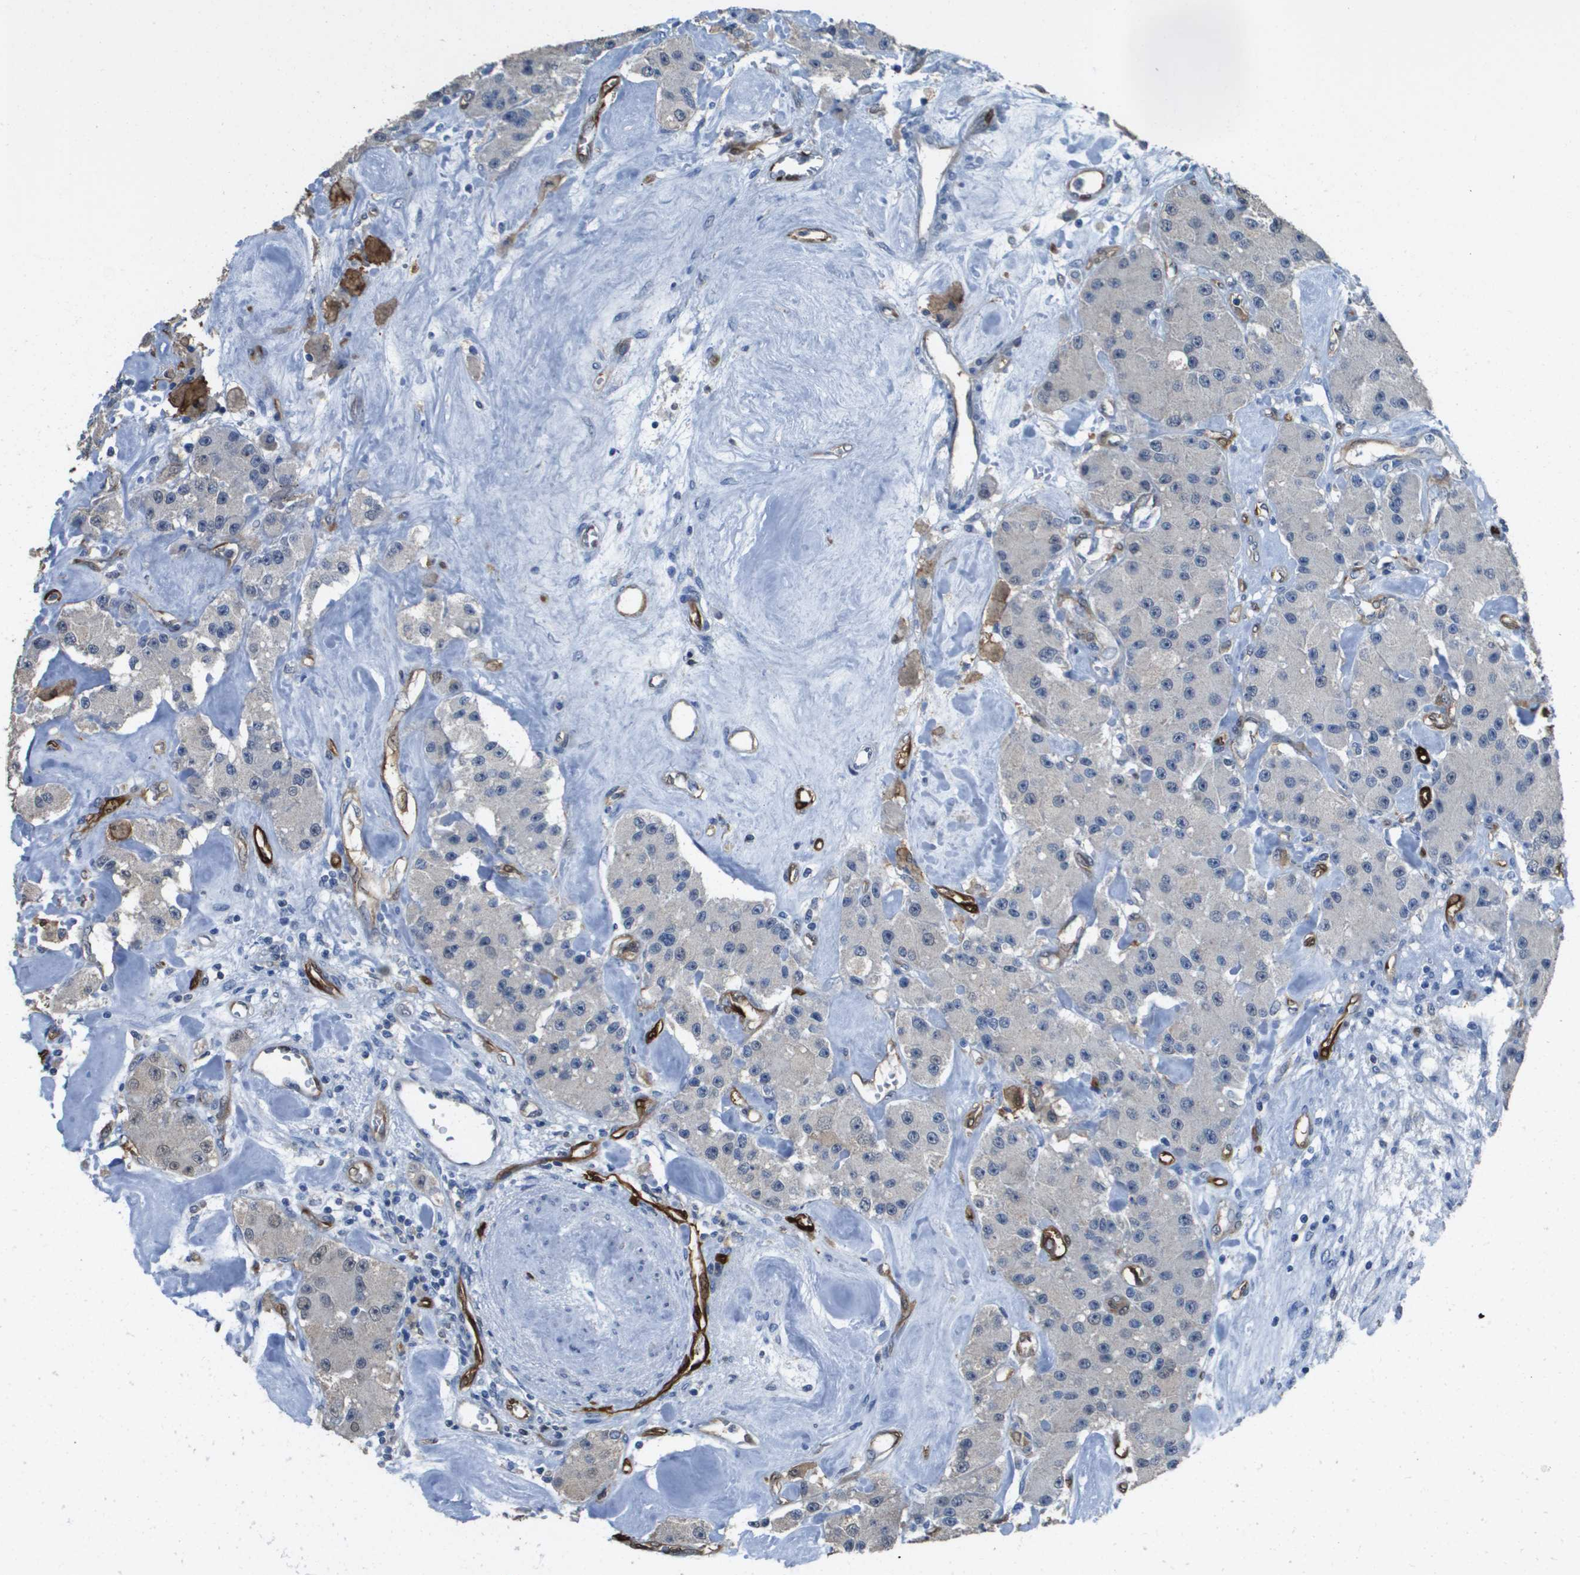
{"staining": {"intensity": "negative", "quantity": "none", "location": "none"}, "tissue": "carcinoid", "cell_type": "Tumor cells", "image_type": "cancer", "snomed": [{"axis": "morphology", "description": "Carcinoid, malignant, NOS"}, {"axis": "topography", "description": "Pancreas"}], "caption": "A histopathology image of human carcinoid (malignant) is negative for staining in tumor cells.", "gene": "FABP5", "patient": {"sex": "male", "age": 41}}